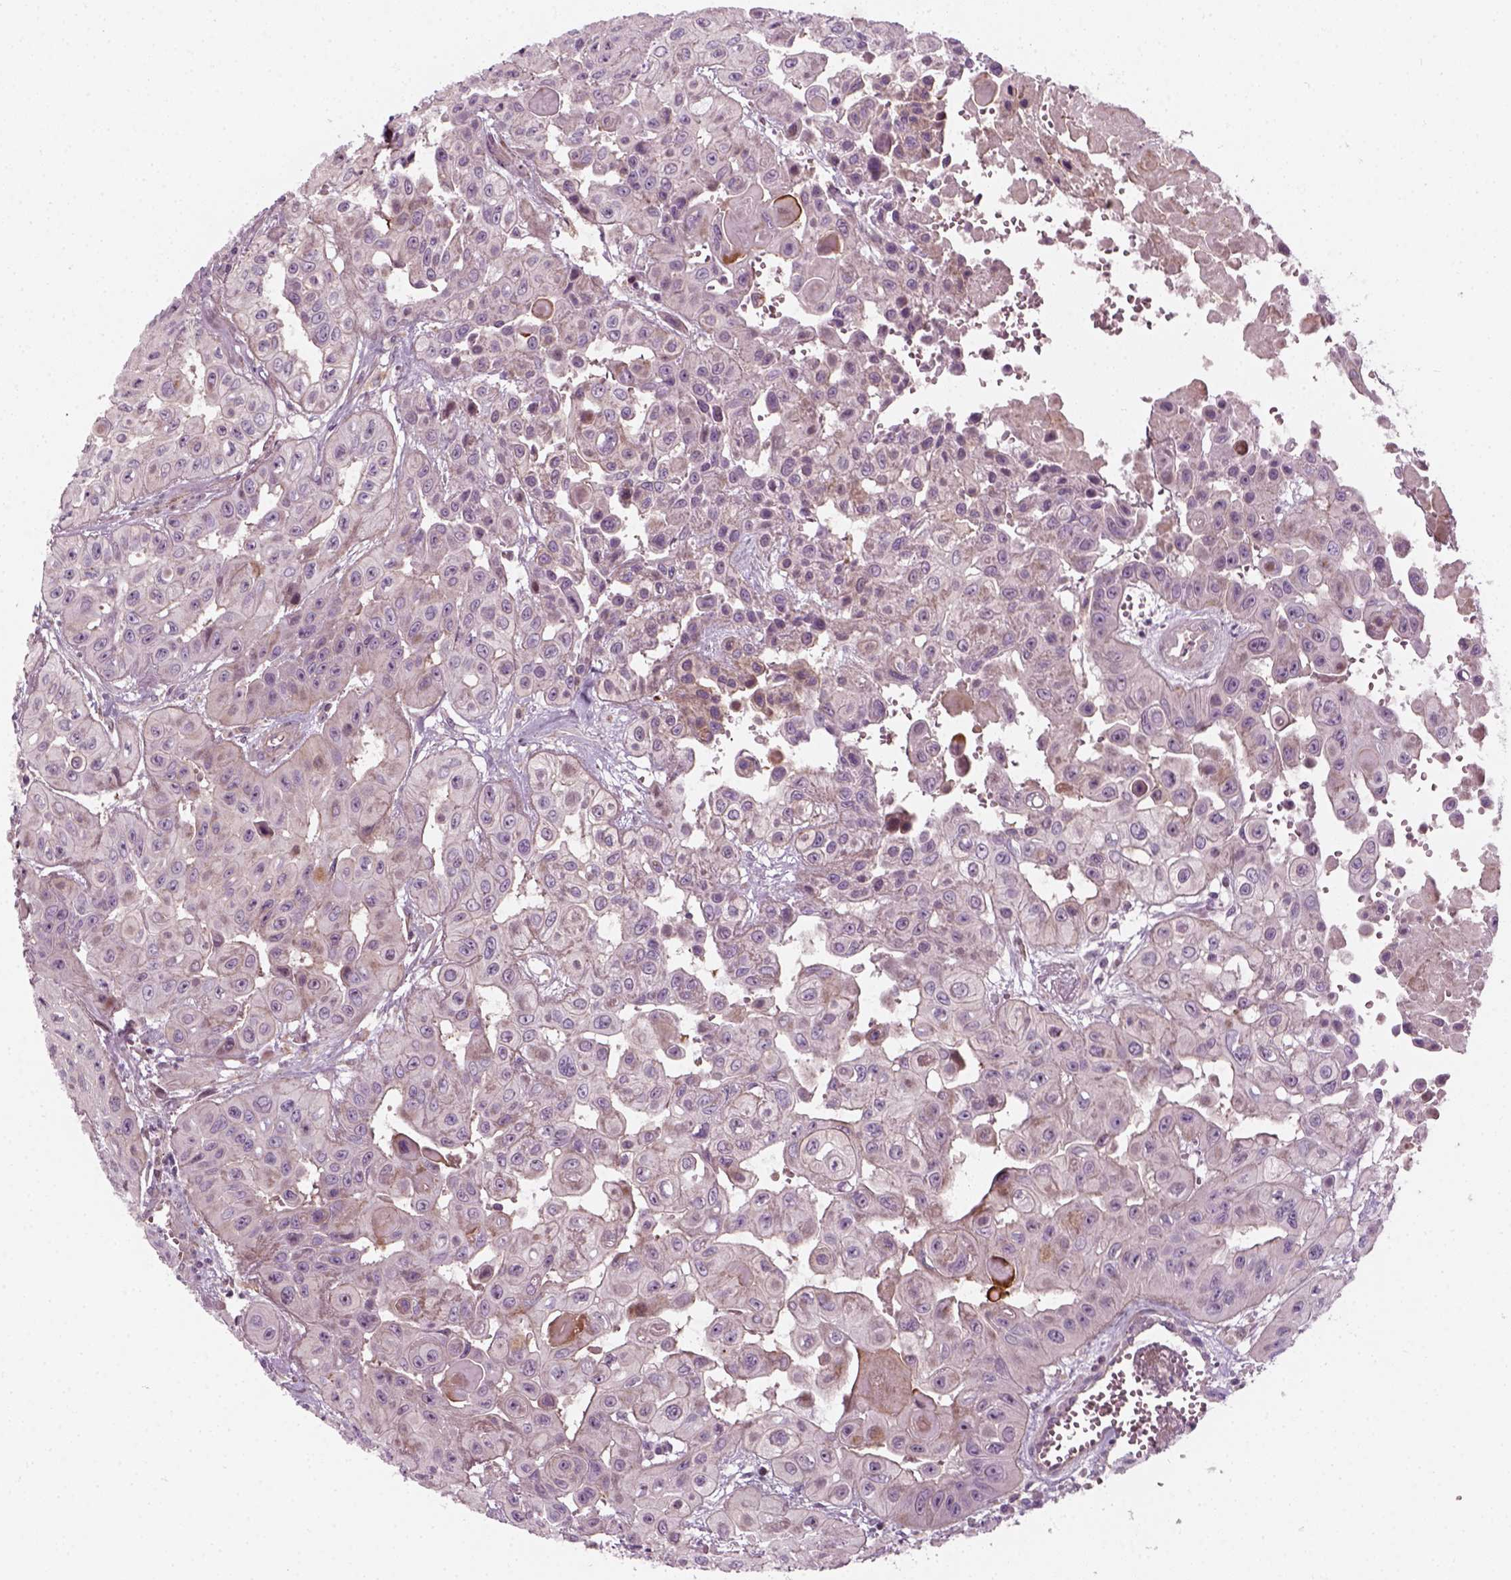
{"staining": {"intensity": "negative", "quantity": "none", "location": "none"}, "tissue": "head and neck cancer", "cell_type": "Tumor cells", "image_type": "cancer", "snomed": [{"axis": "morphology", "description": "Adenocarcinoma, NOS"}, {"axis": "topography", "description": "Head-Neck"}], "caption": "Head and neck cancer was stained to show a protein in brown. There is no significant positivity in tumor cells. (DAB (3,3'-diaminobenzidine) IHC, high magnification).", "gene": "DNASE1L1", "patient": {"sex": "male", "age": 73}}